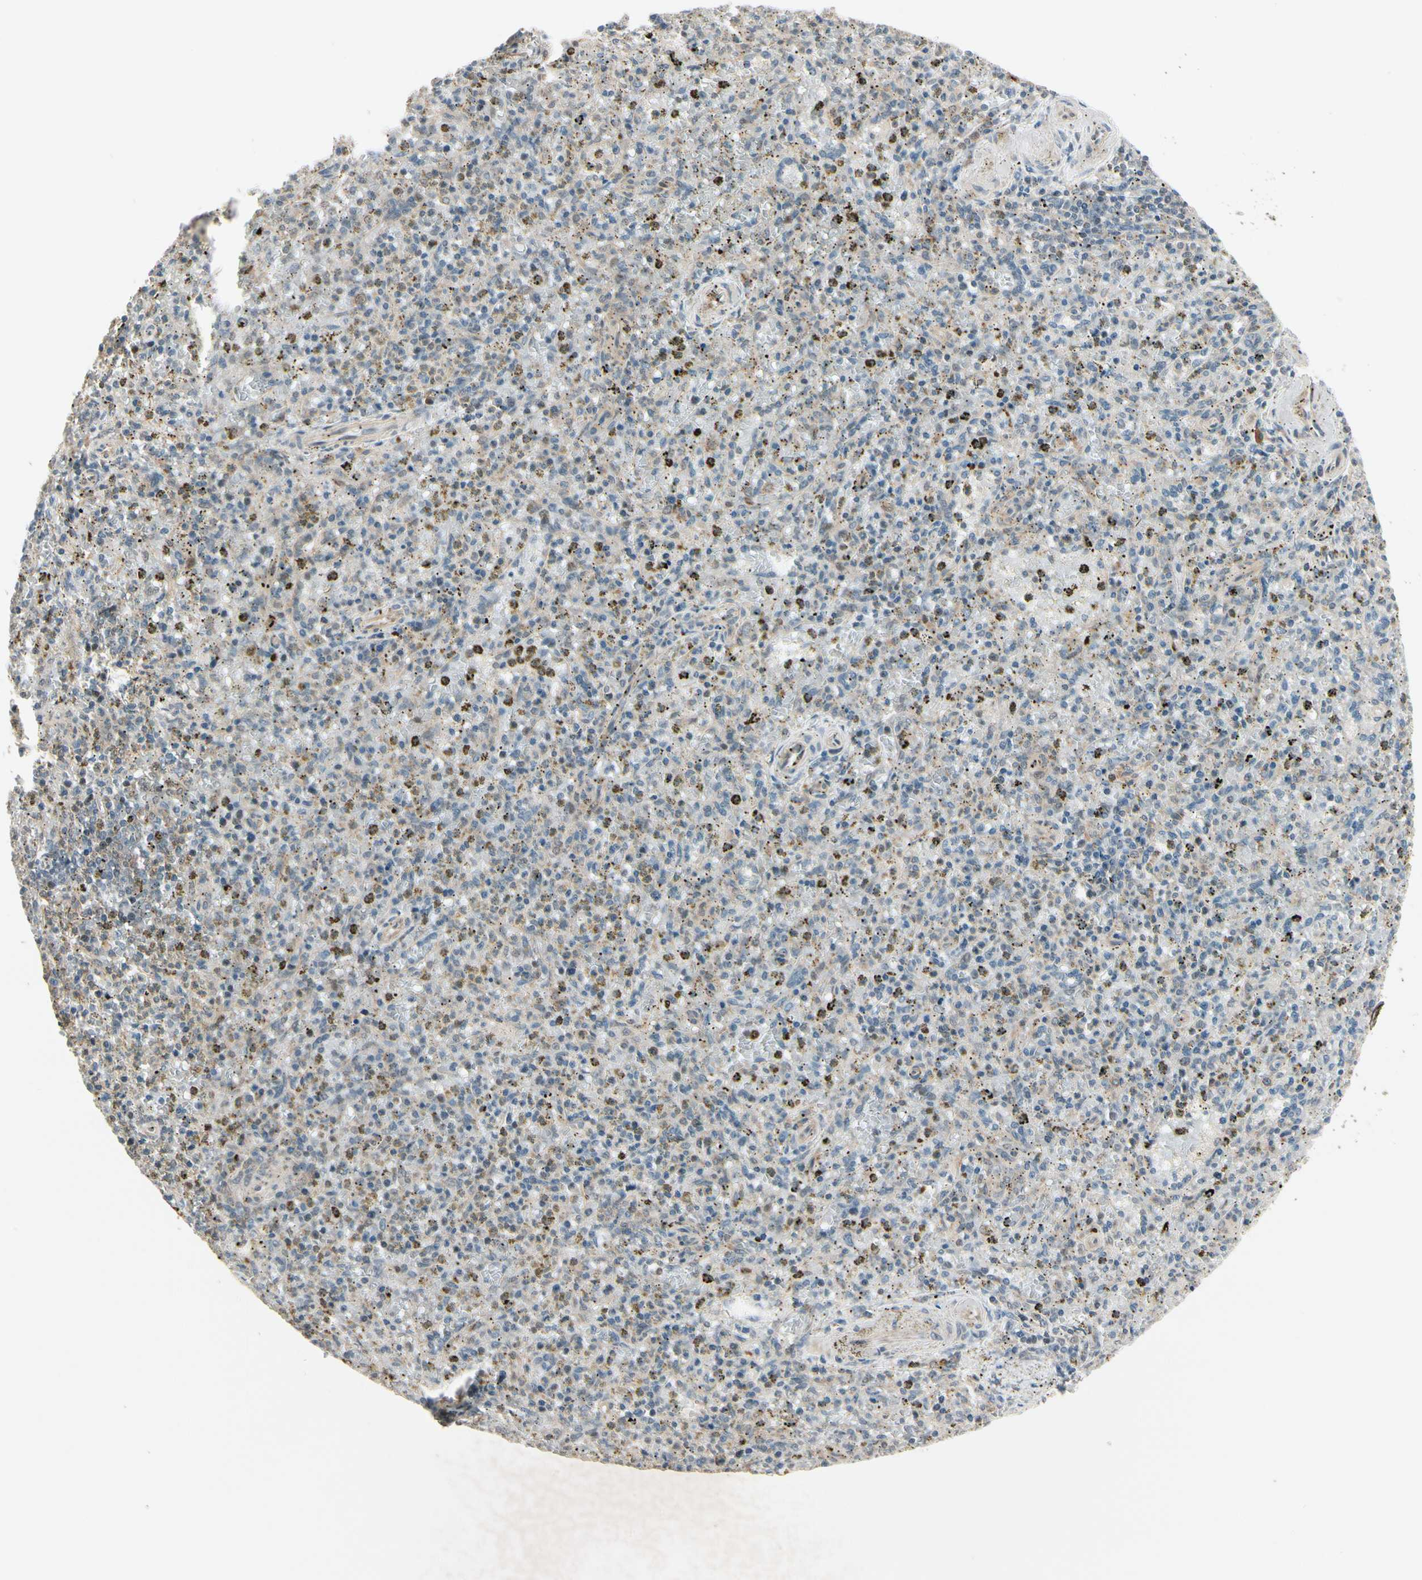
{"staining": {"intensity": "weak", "quantity": "25%-75%", "location": "cytoplasmic/membranous"}, "tissue": "spleen", "cell_type": "Cells in red pulp", "image_type": "normal", "snomed": [{"axis": "morphology", "description": "Normal tissue, NOS"}, {"axis": "topography", "description": "Spleen"}], "caption": "Human spleen stained with a brown dye demonstrates weak cytoplasmic/membranous positive staining in about 25%-75% of cells in red pulp.", "gene": "SVBP", "patient": {"sex": "male", "age": 72}}